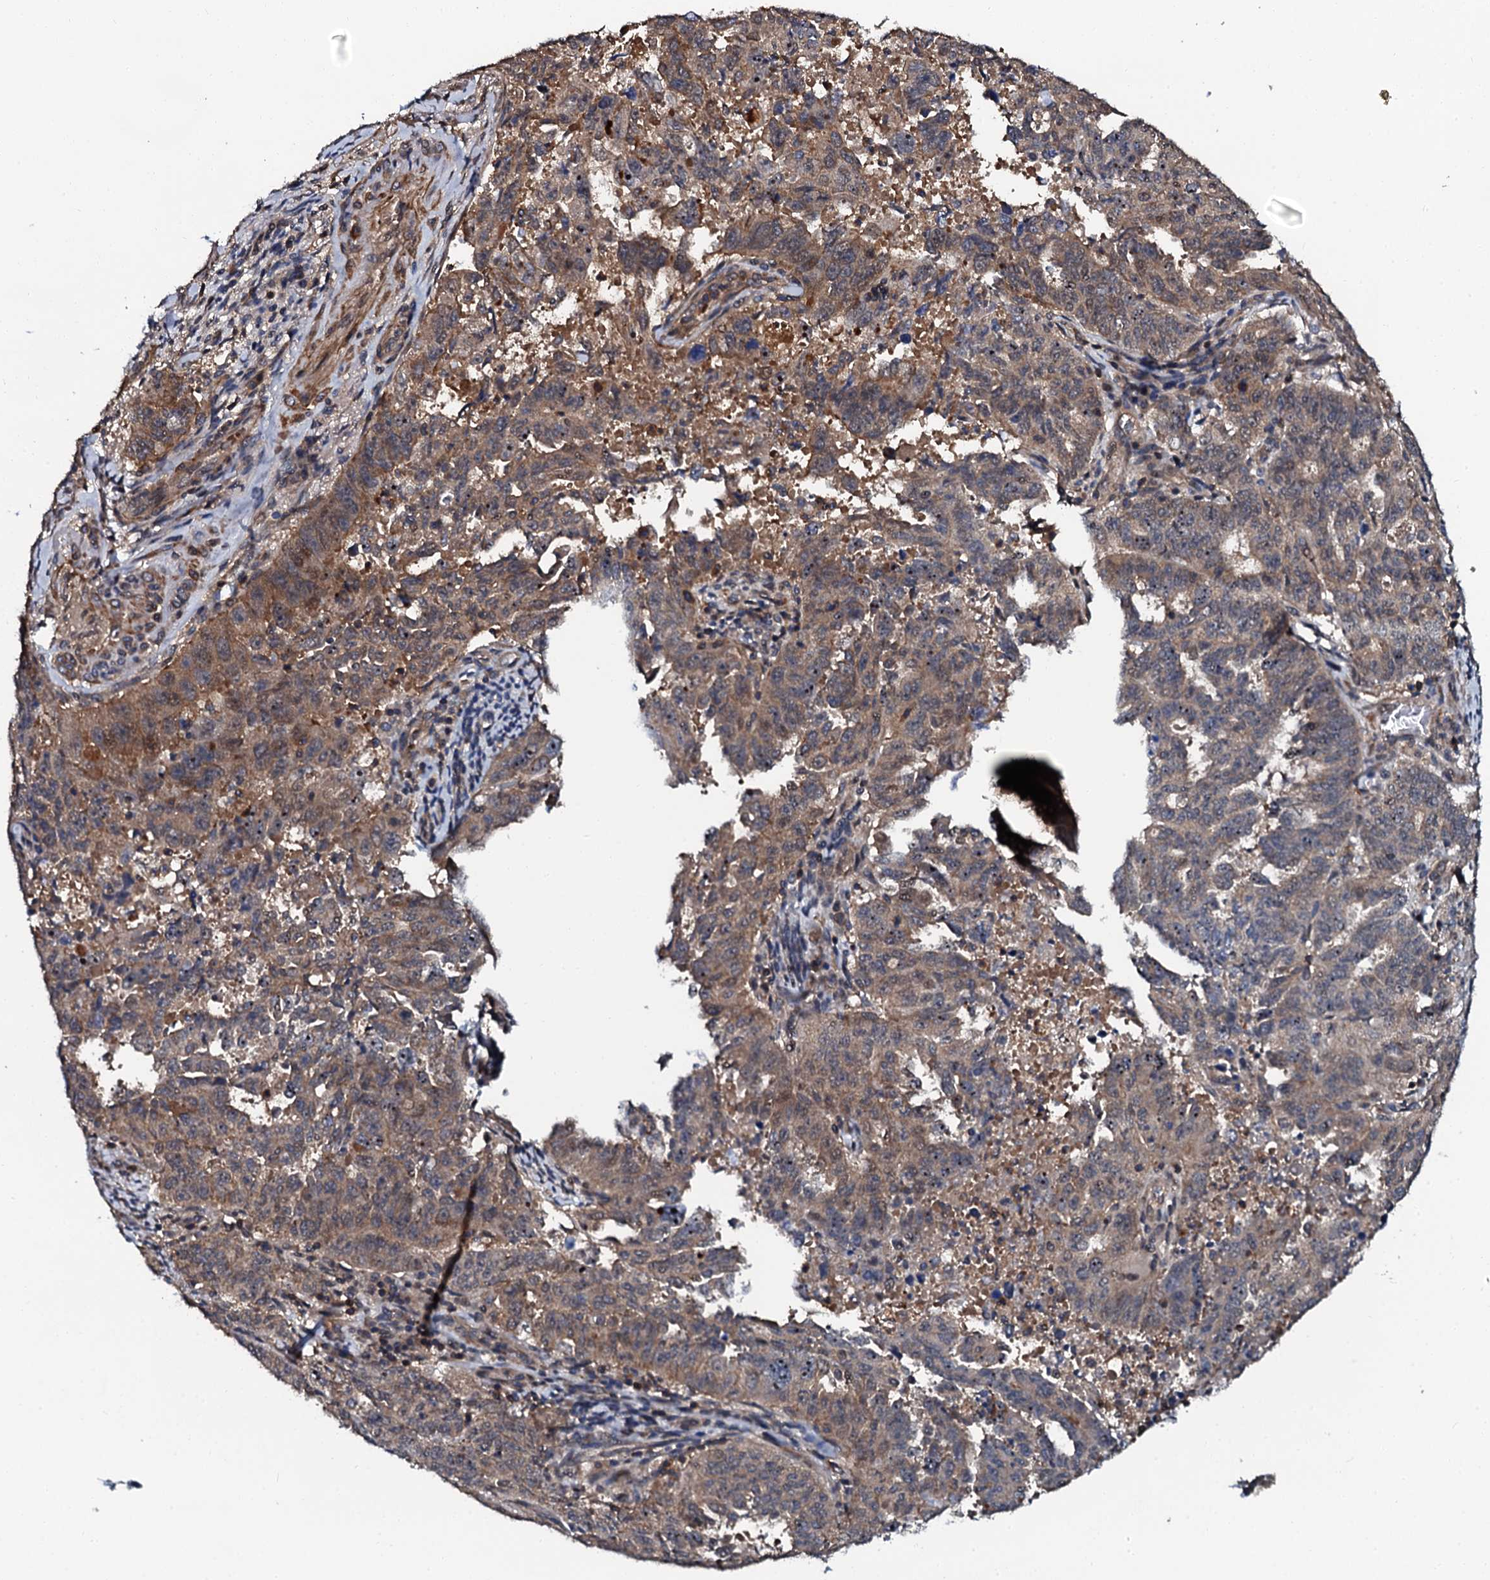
{"staining": {"intensity": "moderate", "quantity": ">75%", "location": "cytoplasmic/membranous"}, "tissue": "endometrial cancer", "cell_type": "Tumor cells", "image_type": "cancer", "snomed": [{"axis": "morphology", "description": "Adenocarcinoma, NOS"}, {"axis": "topography", "description": "Endometrium"}], "caption": "There is medium levels of moderate cytoplasmic/membranous positivity in tumor cells of endometrial cancer (adenocarcinoma), as demonstrated by immunohistochemical staining (brown color).", "gene": "N4BP1", "patient": {"sex": "female", "age": 65}}